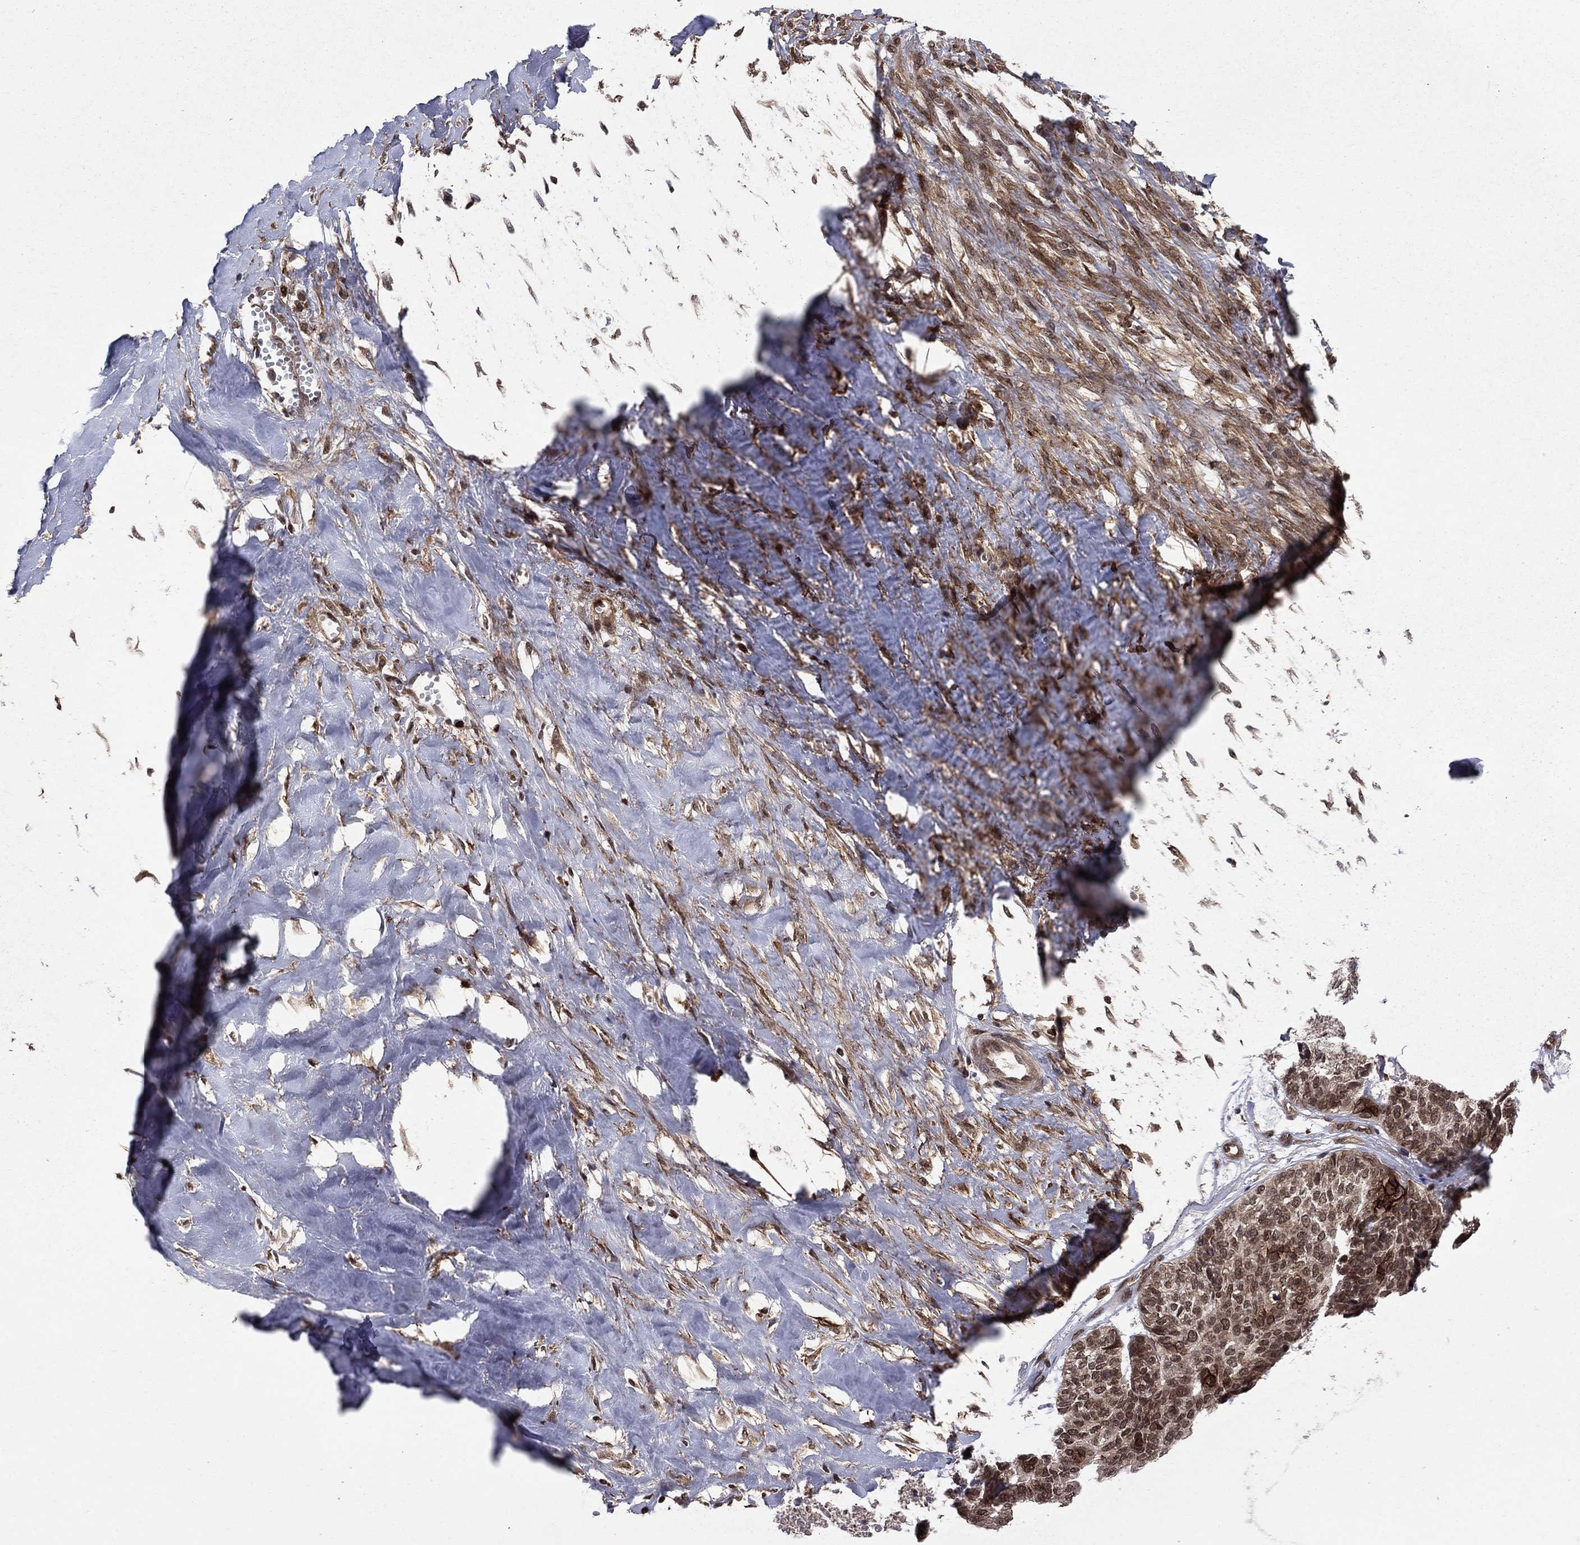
{"staining": {"intensity": "moderate", "quantity": "25%-75%", "location": "cytoplasmic/membranous,nuclear"}, "tissue": "skin cancer", "cell_type": "Tumor cells", "image_type": "cancer", "snomed": [{"axis": "morphology", "description": "Basal cell carcinoma"}, {"axis": "topography", "description": "Skin"}], "caption": "IHC histopathology image of human skin cancer (basal cell carcinoma) stained for a protein (brown), which shows medium levels of moderate cytoplasmic/membranous and nuclear positivity in approximately 25%-75% of tumor cells.", "gene": "SSX2IP", "patient": {"sex": "male", "age": 86}}